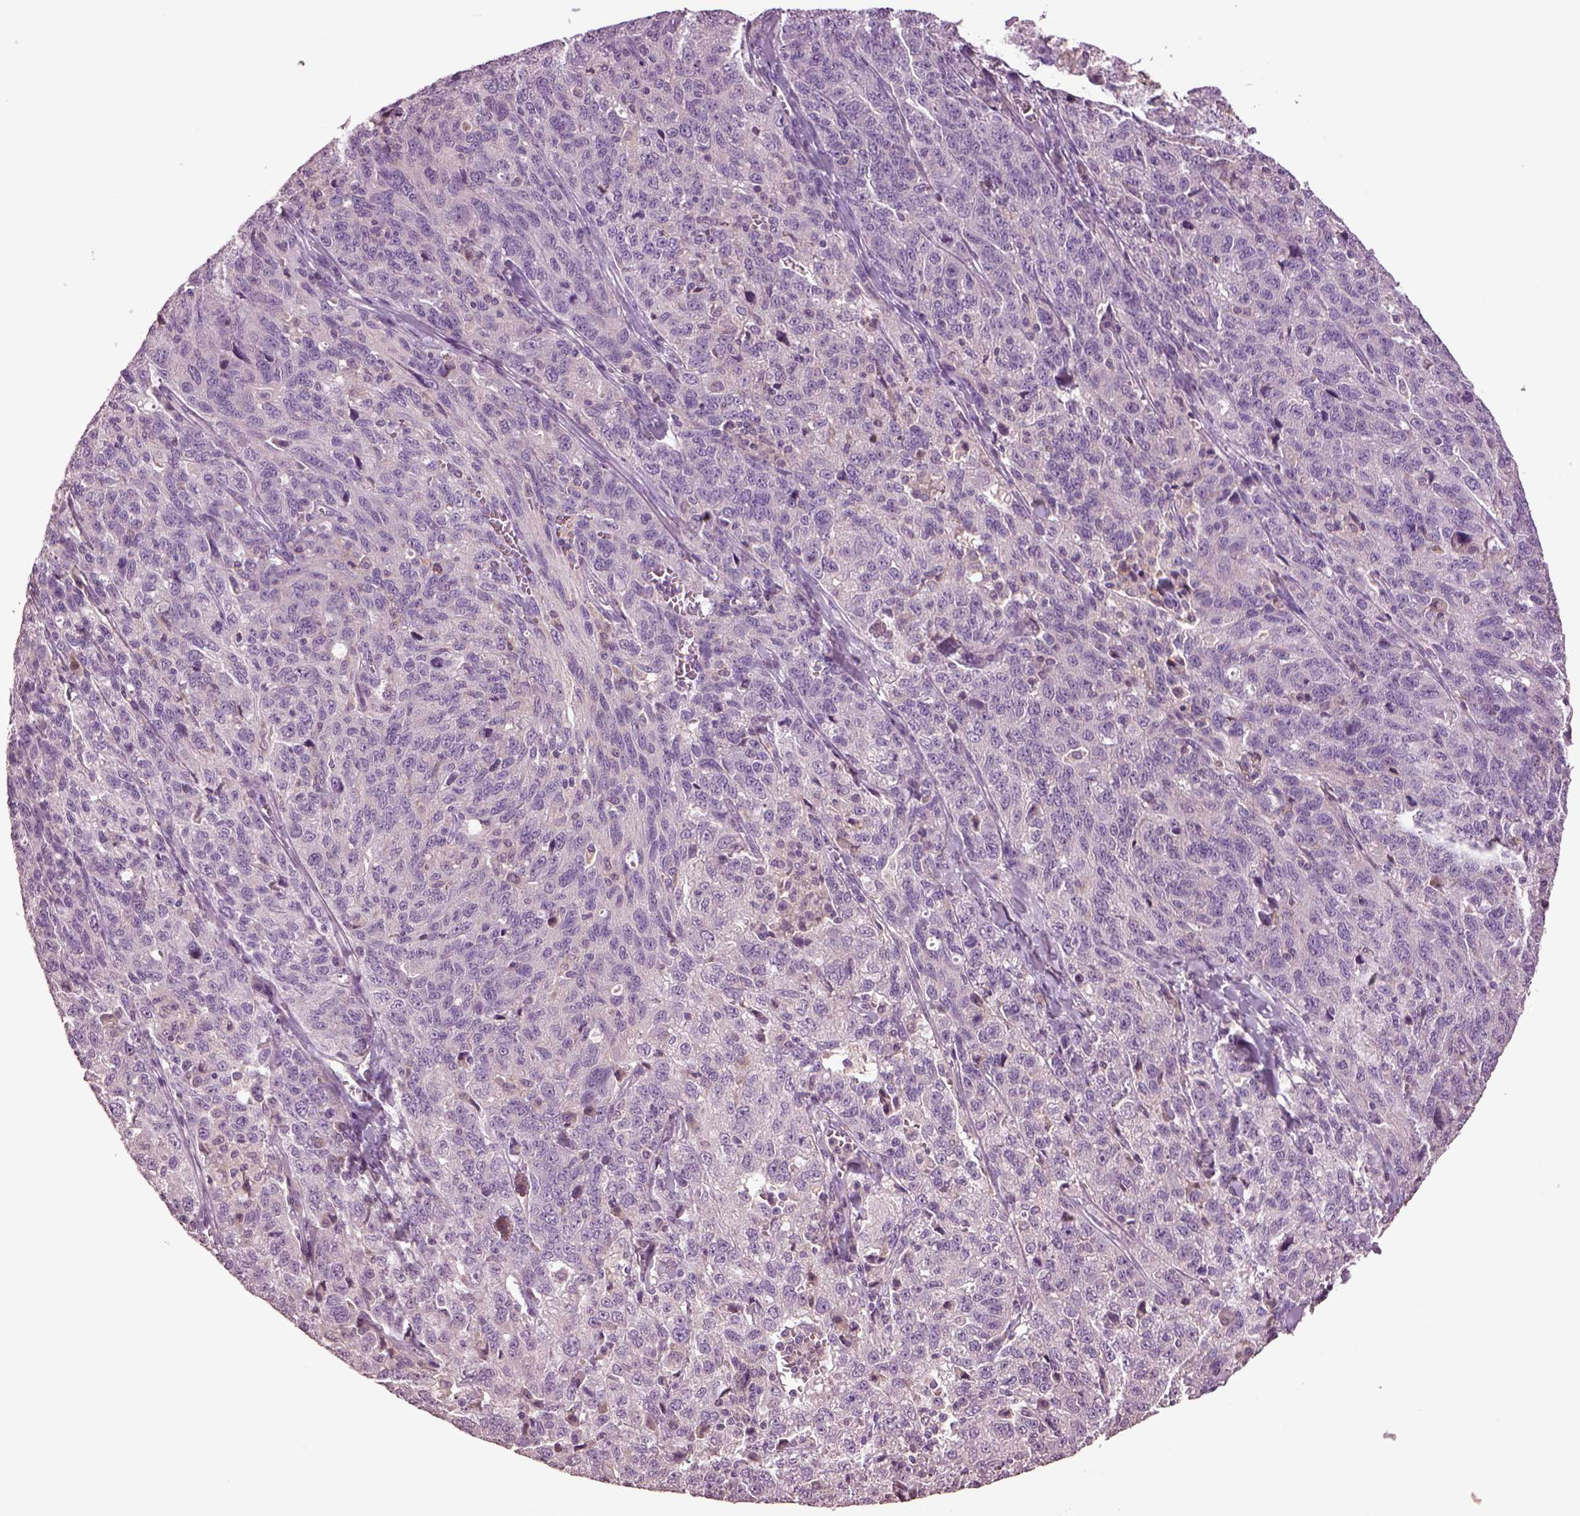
{"staining": {"intensity": "negative", "quantity": "none", "location": "none"}, "tissue": "ovarian cancer", "cell_type": "Tumor cells", "image_type": "cancer", "snomed": [{"axis": "morphology", "description": "Cystadenocarcinoma, serous, NOS"}, {"axis": "topography", "description": "Ovary"}], "caption": "The immunohistochemistry micrograph has no significant positivity in tumor cells of ovarian serous cystadenocarcinoma tissue.", "gene": "CLPSL1", "patient": {"sex": "female", "age": 71}}